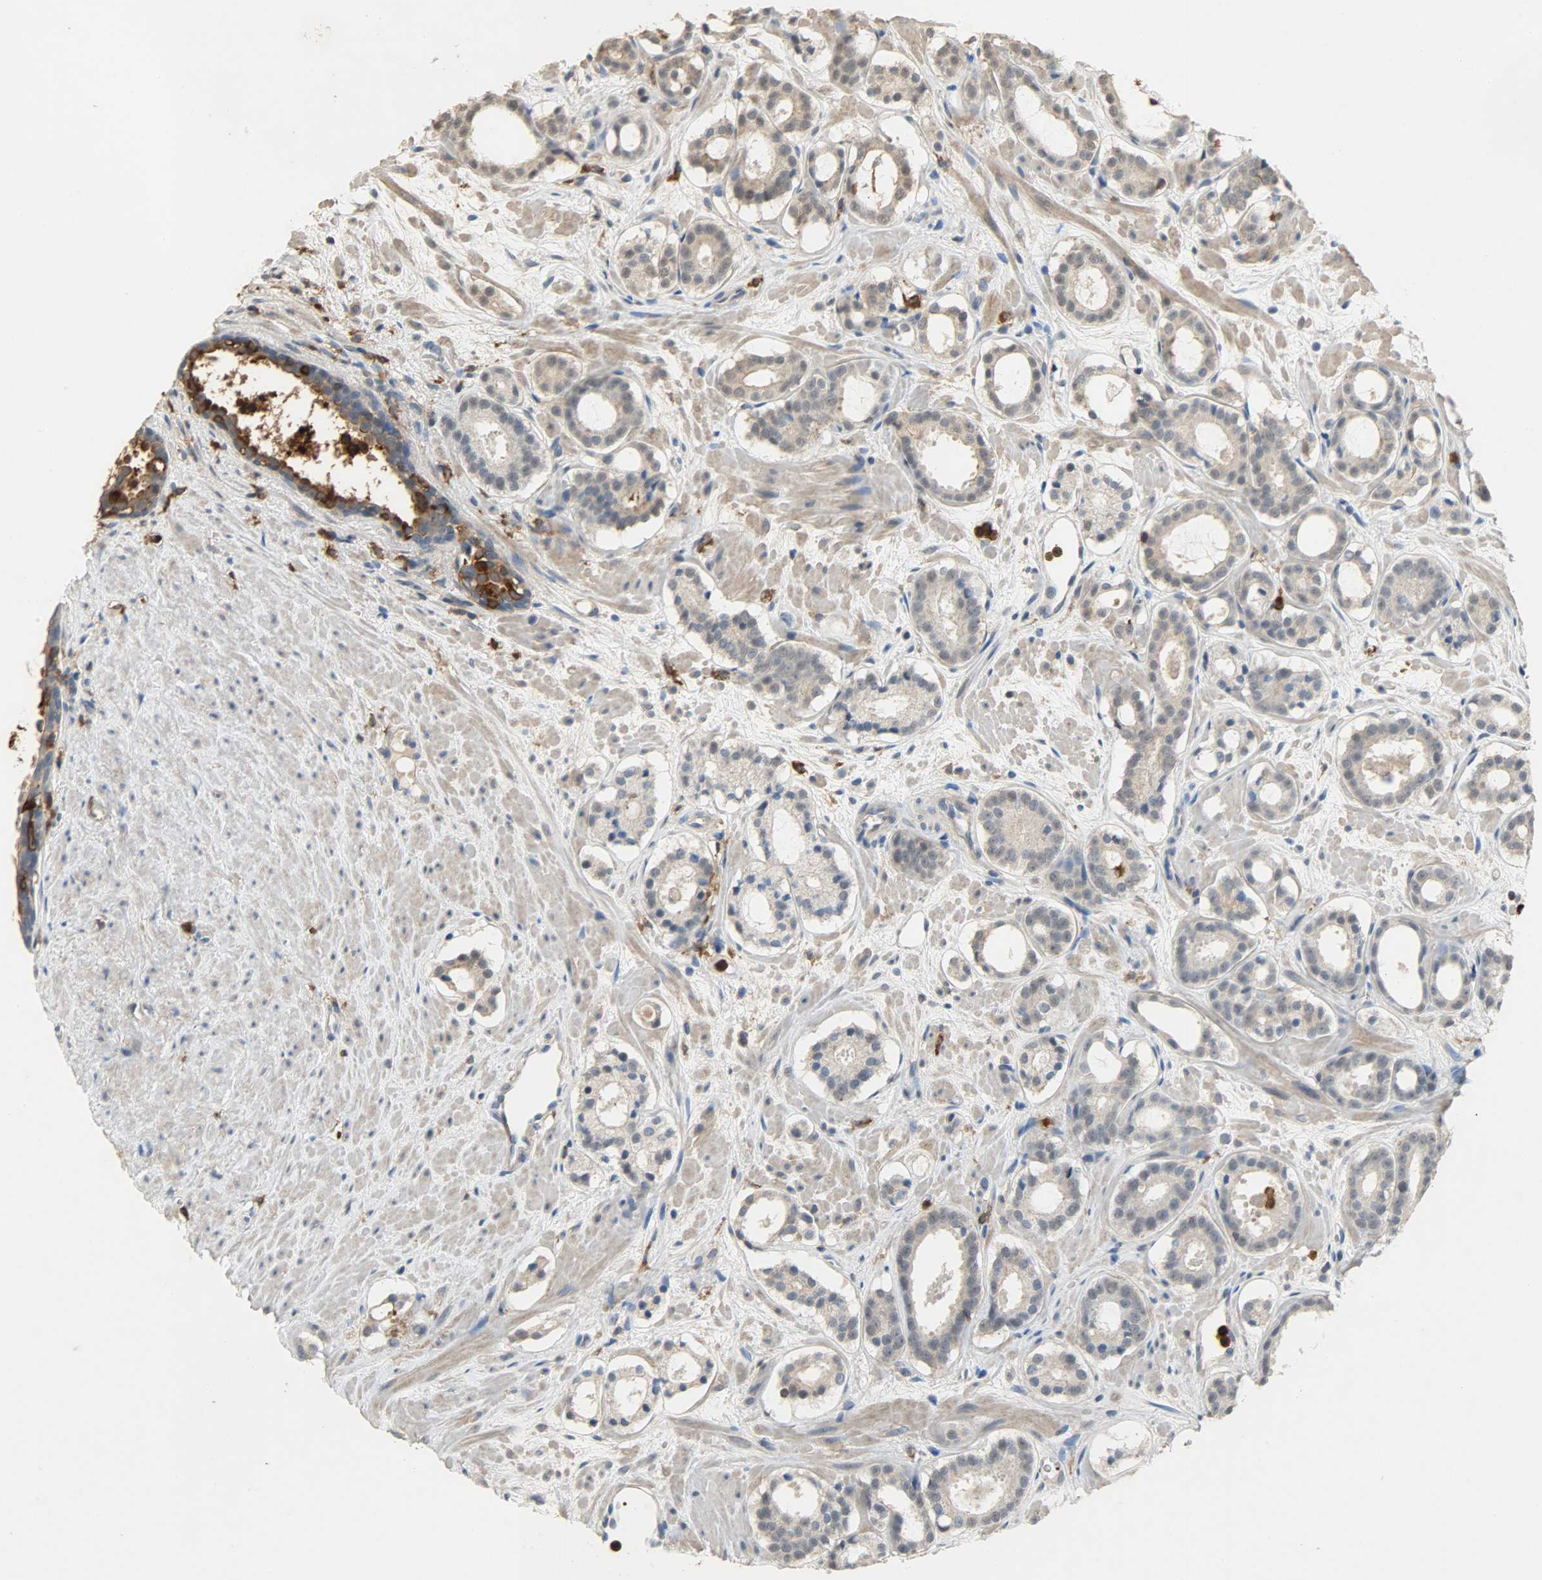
{"staining": {"intensity": "weak", "quantity": "25%-75%", "location": "cytoplasmic/membranous"}, "tissue": "prostate cancer", "cell_type": "Tumor cells", "image_type": "cancer", "snomed": [{"axis": "morphology", "description": "Adenocarcinoma, Low grade"}, {"axis": "topography", "description": "Prostate"}], "caption": "Human adenocarcinoma (low-grade) (prostate) stained with a protein marker displays weak staining in tumor cells.", "gene": "SKAP2", "patient": {"sex": "male", "age": 57}}